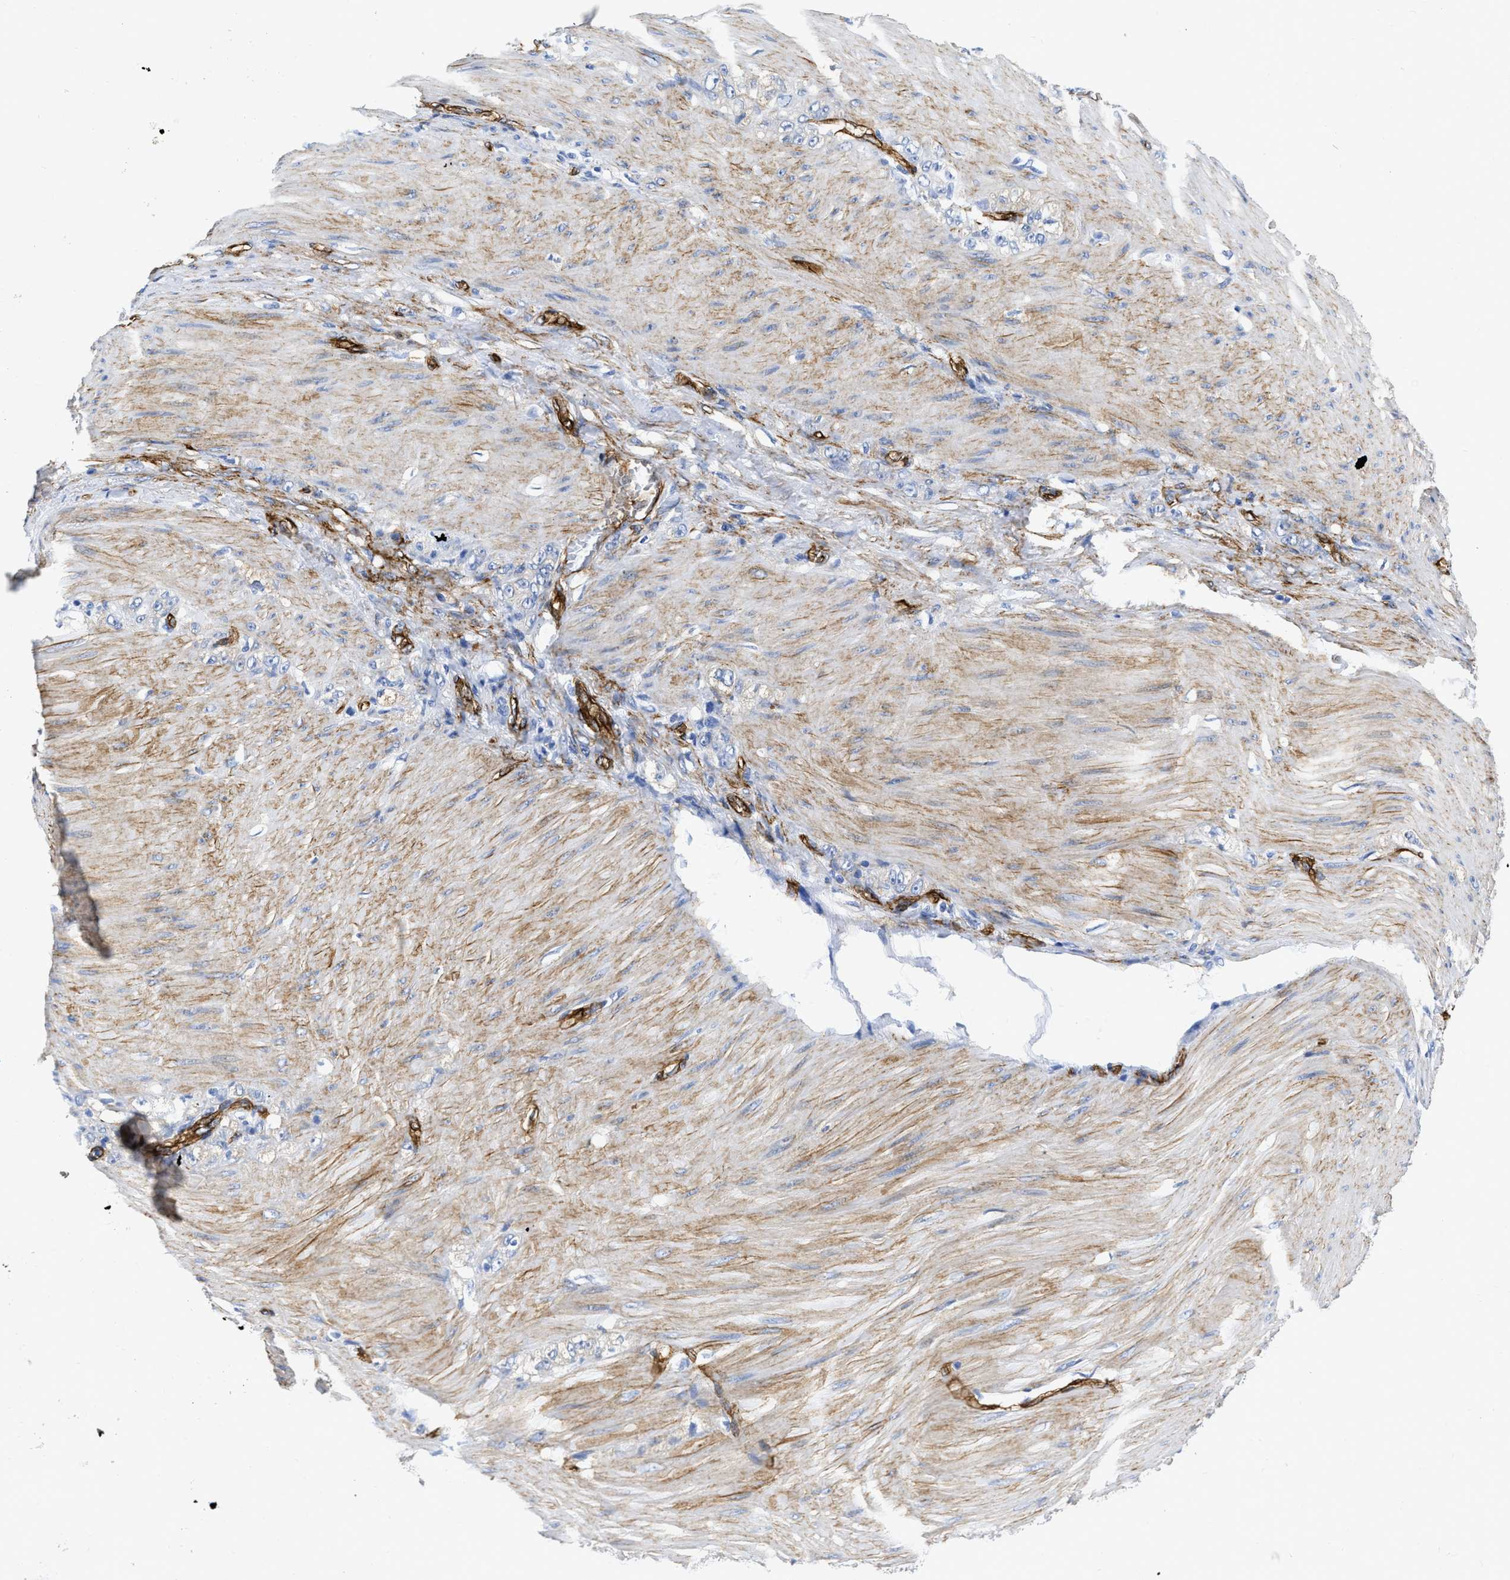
{"staining": {"intensity": "negative", "quantity": "none", "location": "none"}, "tissue": "stomach cancer", "cell_type": "Tumor cells", "image_type": "cancer", "snomed": [{"axis": "morphology", "description": "Normal tissue, NOS"}, {"axis": "morphology", "description": "Adenocarcinoma, NOS"}, {"axis": "topography", "description": "Stomach"}], "caption": "Tumor cells show no significant protein positivity in adenocarcinoma (stomach).", "gene": "TVP23B", "patient": {"sex": "male", "age": 82}}